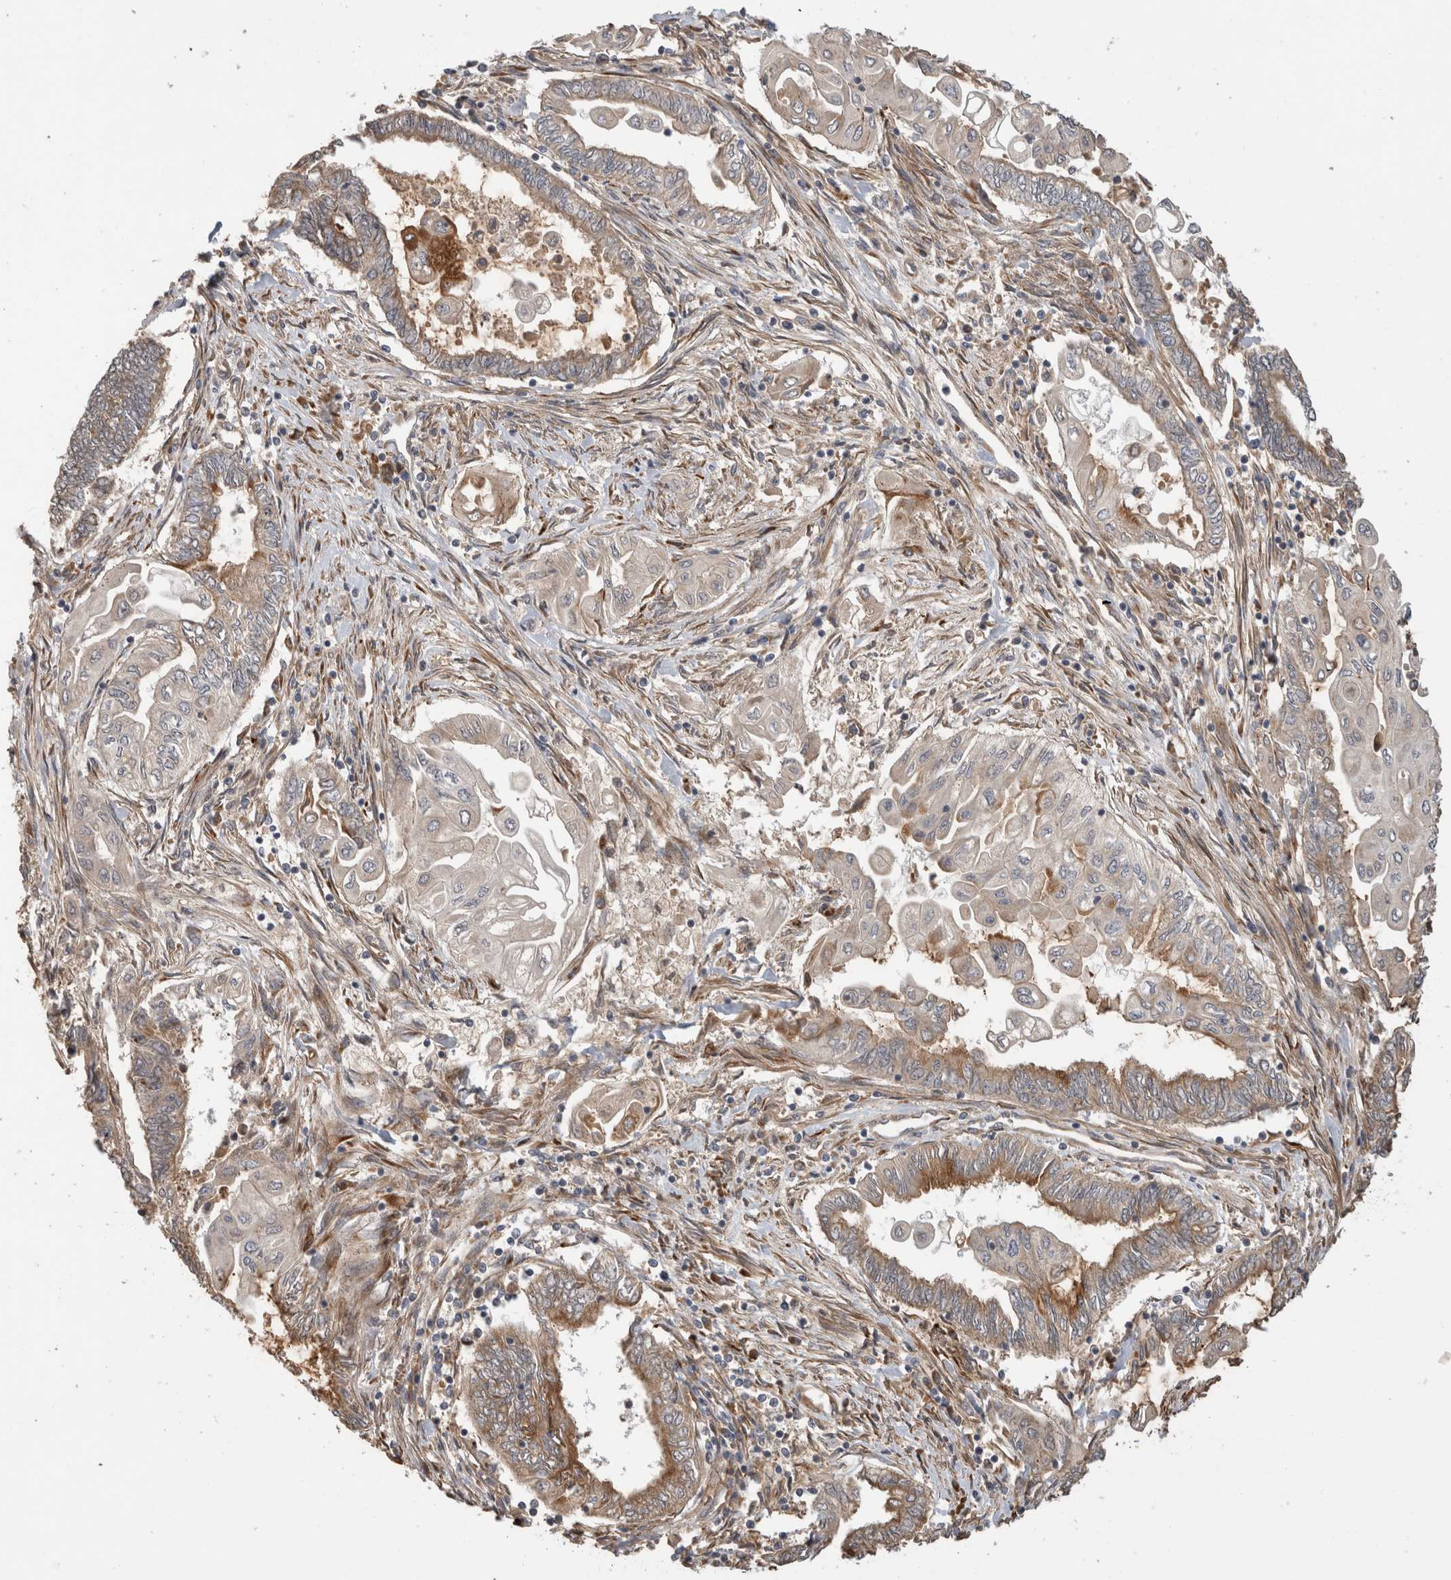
{"staining": {"intensity": "moderate", "quantity": "25%-75%", "location": "cytoplasmic/membranous"}, "tissue": "endometrial cancer", "cell_type": "Tumor cells", "image_type": "cancer", "snomed": [{"axis": "morphology", "description": "Adenocarcinoma, NOS"}, {"axis": "topography", "description": "Uterus"}, {"axis": "topography", "description": "Endometrium"}], "caption": "DAB (3,3'-diaminobenzidine) immunohistochemical staining of human endometrial cancer (adenocarcinoma) reveals moderate cytoplasmic/membranous protein staining in approximately 25%-75% of tumor cells.", "gene": "PCDHB15", "patient": {"sex": "female", "age": 70}}